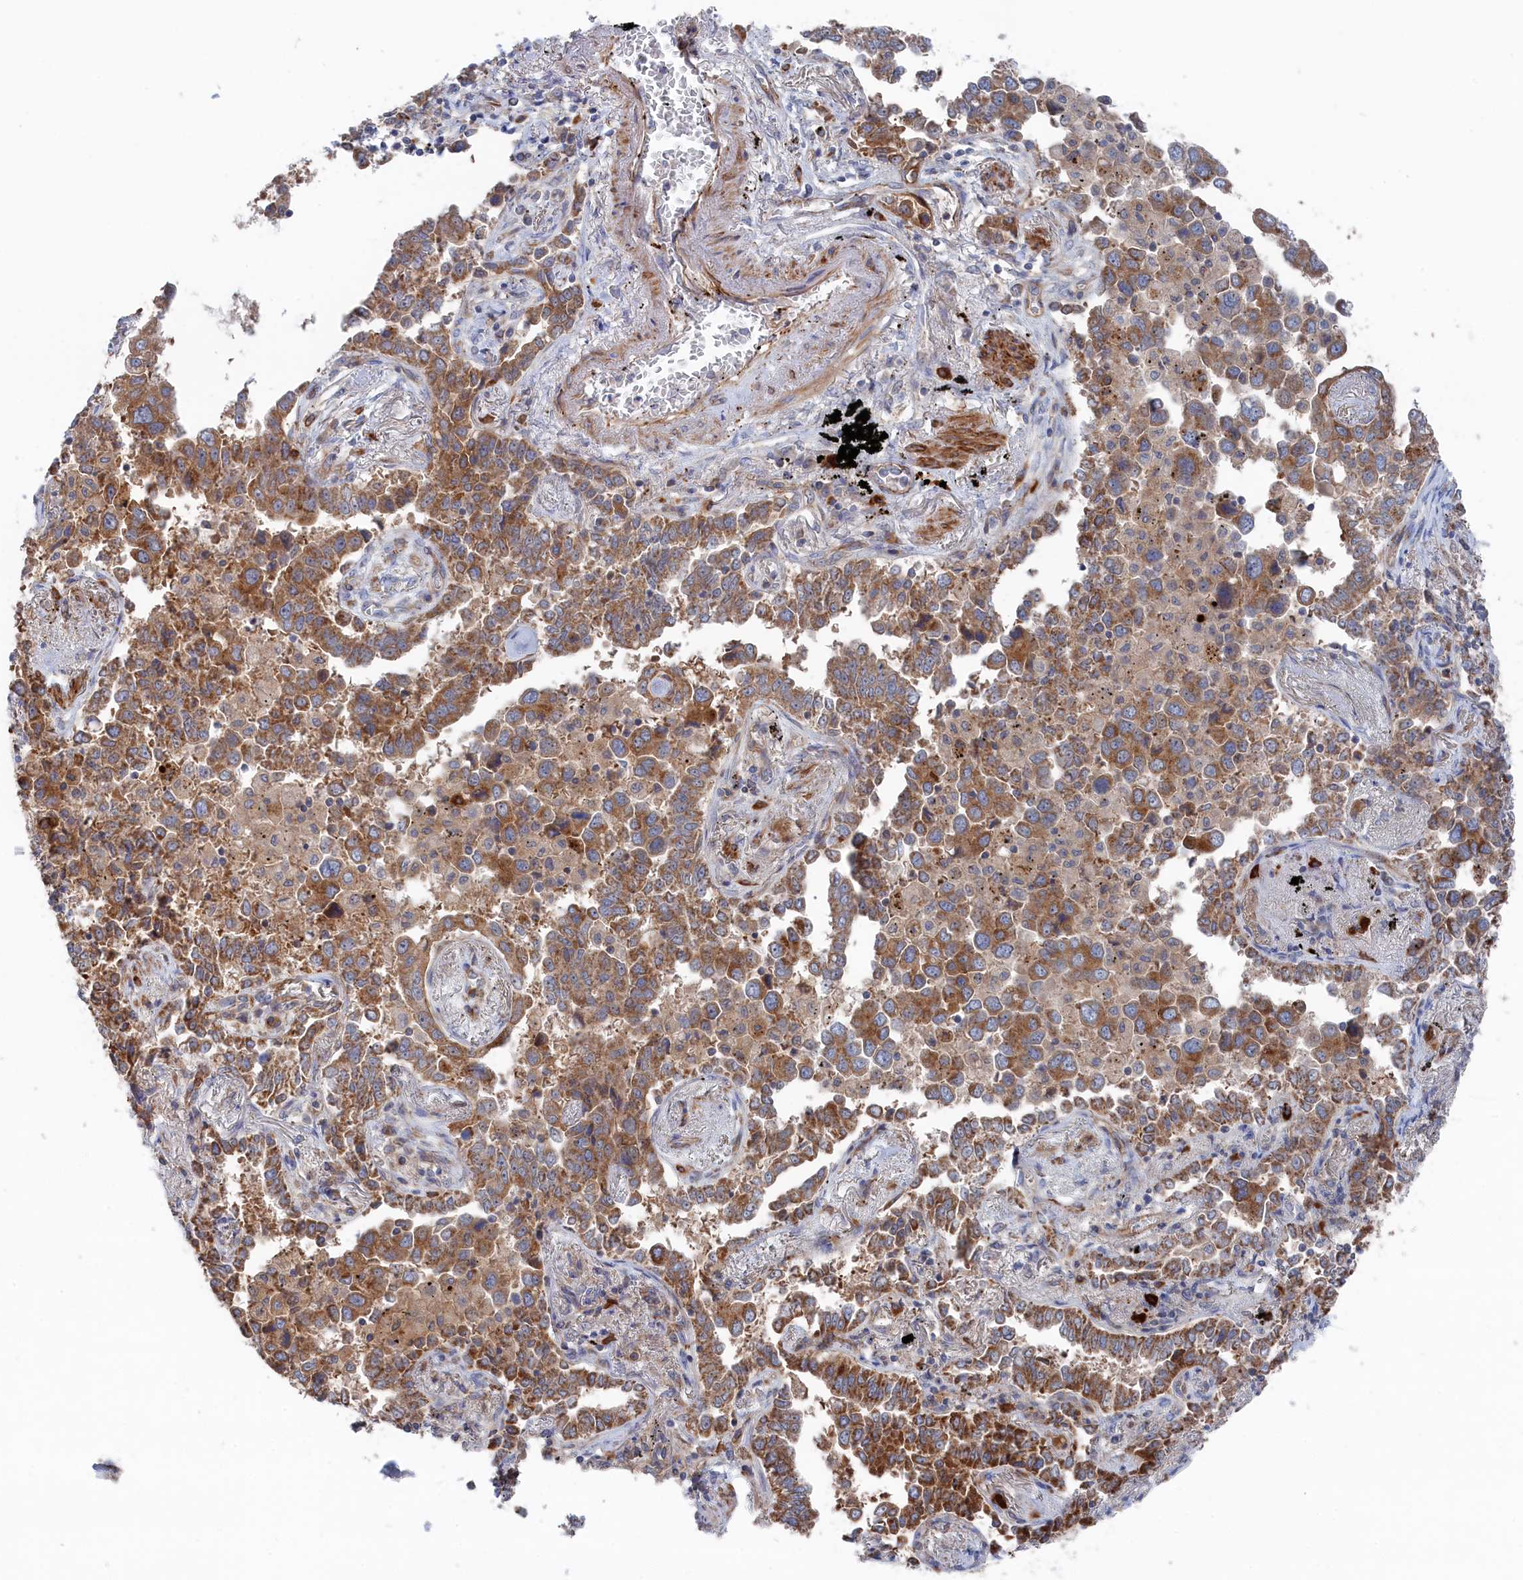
{"staining": {"intensity": "moderate", "quantity": ">75%", "location": "cytoplasmic/membranous"}, "tissue": "lung cancer", "cell_type": "Tumor cells", "image_type": "cancer", "snomed": [{"axis": "morphology", "description": "Adenocarcinoma, NOS"}, {"axis": "topography", "description": "Lung"}], "caption": "Tumor cells display medium levels of moderate cytoplasmic/membranous positivity in about >75% of cells in human lung cancer (adenocarcinoma). (DAB = brown stain, brightfield microscopy at high magnification).", "gene": "FILIP1L", "patient": {"sex": "male", "age": 67}}